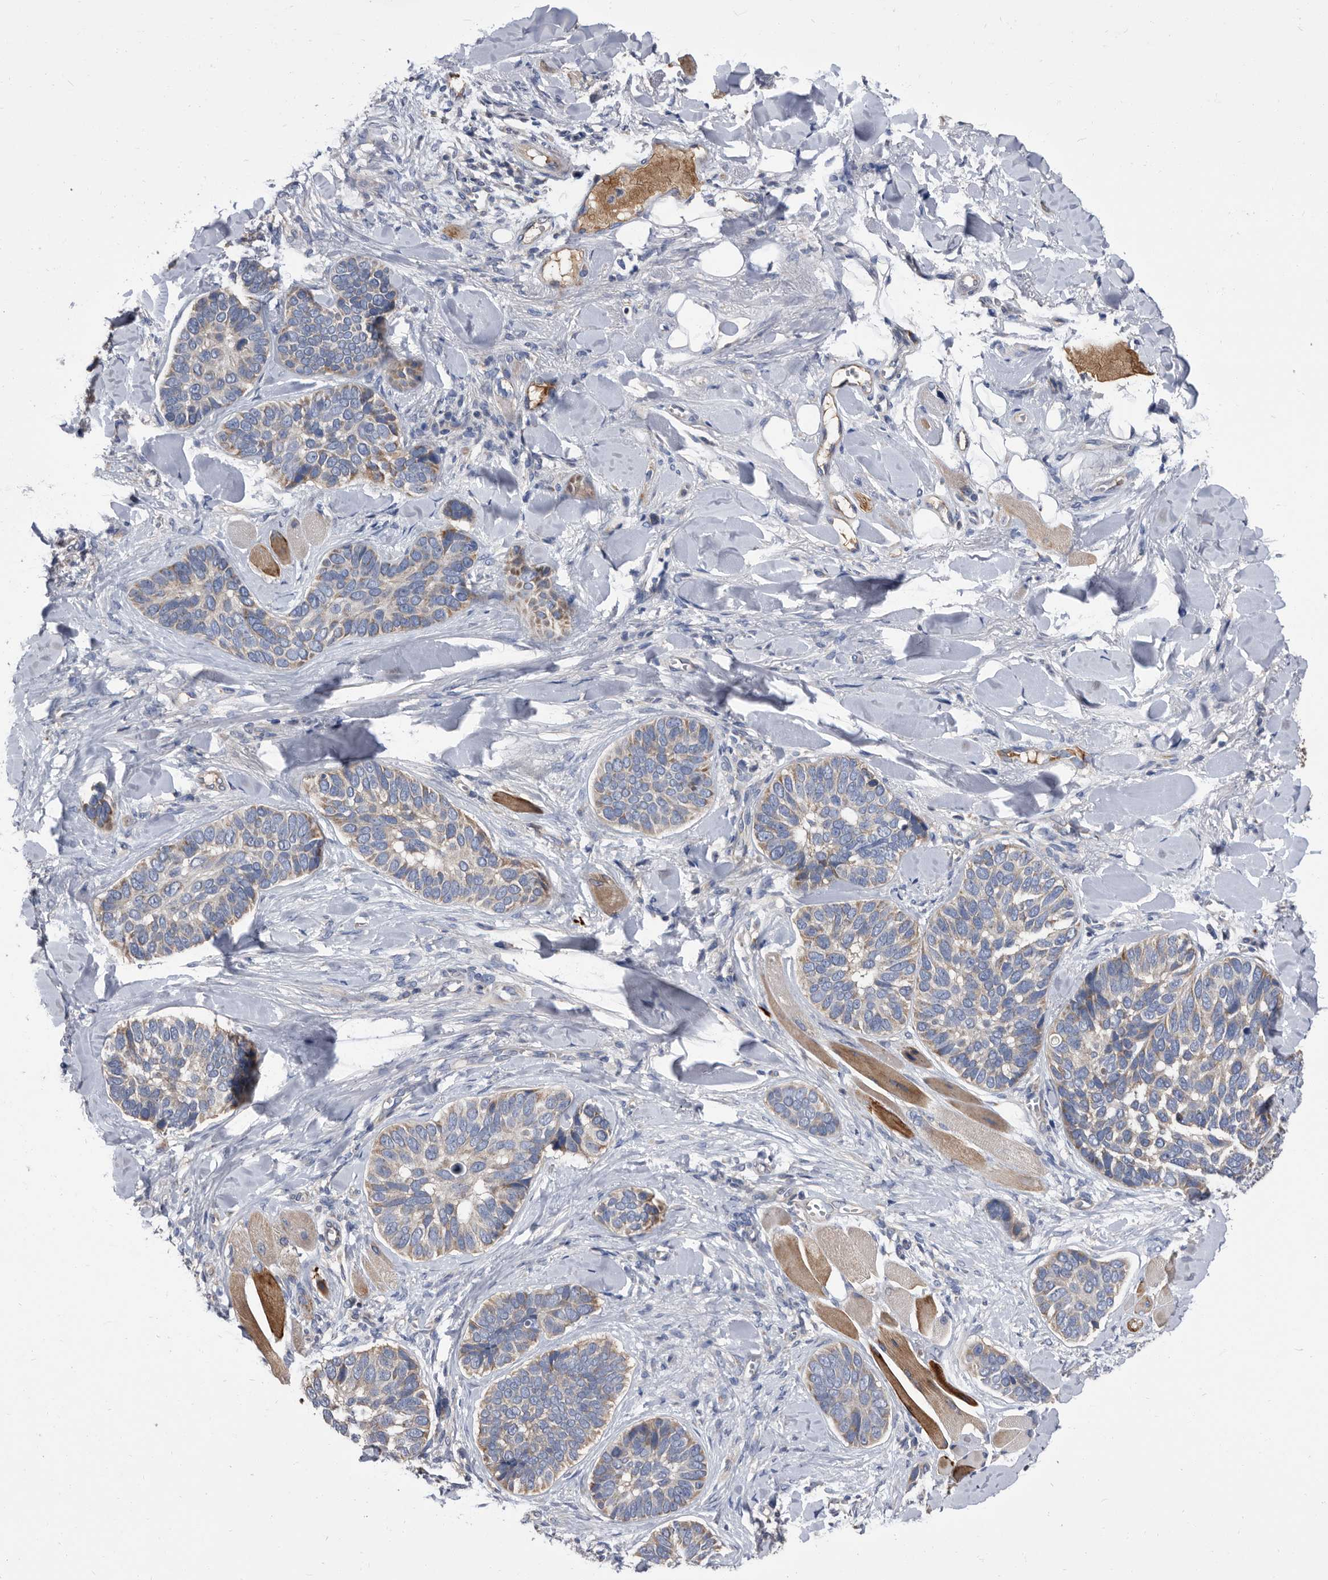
{"staining": {"intensity": "weak", "quantity": ">75%", "location": "cytoplasmic/membranous"}, "tissue": "skin cancer", "cell_type": "Tumor cells", "image_type": "cancer", "snomed": [{"axis": "morphology", "description": "Basal cell carcinoma"}, {"axis": "topography", "description": "Skin"}], "caption": "An immunohistochemistry (IHC) photomicrograph of neoplastic tissue is shown. Protein staining in brown labels weak cytoplasmic/membranous positivity in skin cancer within tumor cells.", "gene": "DTNBP1", "patient": {"sex": "male", "age": 62}}